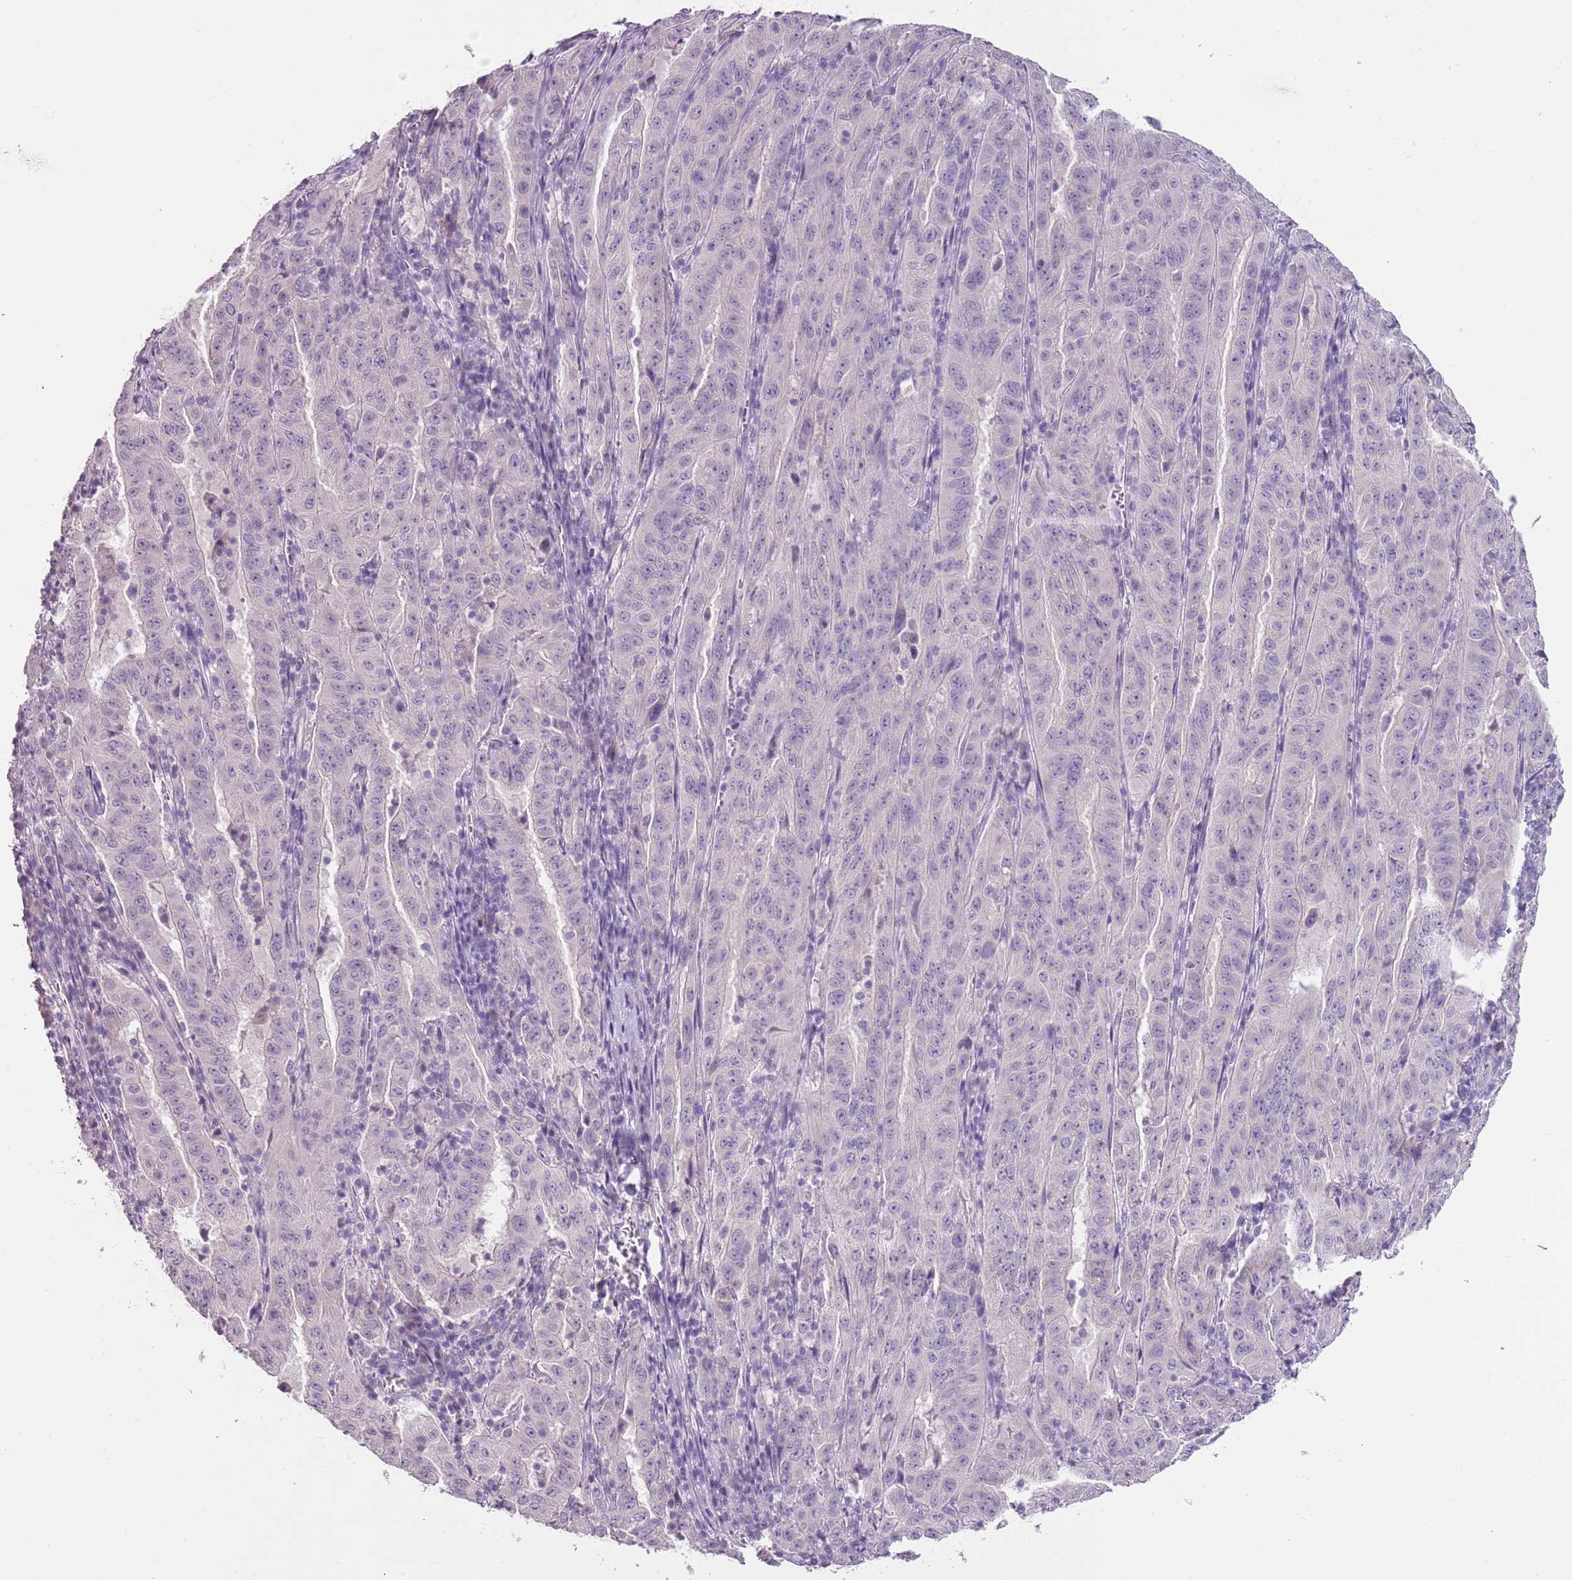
{"staining": {"intensity": "negative", "quantity": "none", "location": "none"}, "tissue": "pancreatic cancer", "cell_type": "Tumor cells", "image_type": "cancer", "snomed": [{"axis": "morphology", "description": "Adenocarcinoma, NOS"}, {"axis": "topography", "description": "Pancreas"}], "caption": "Immunohistochemistry image of pancreatic adenocarcinoma stained for a protein (brown), which demonstrates no expression in tumor cells.", "gene": "SLC35E3", "patient": {"sex": "male", "age": 63}}